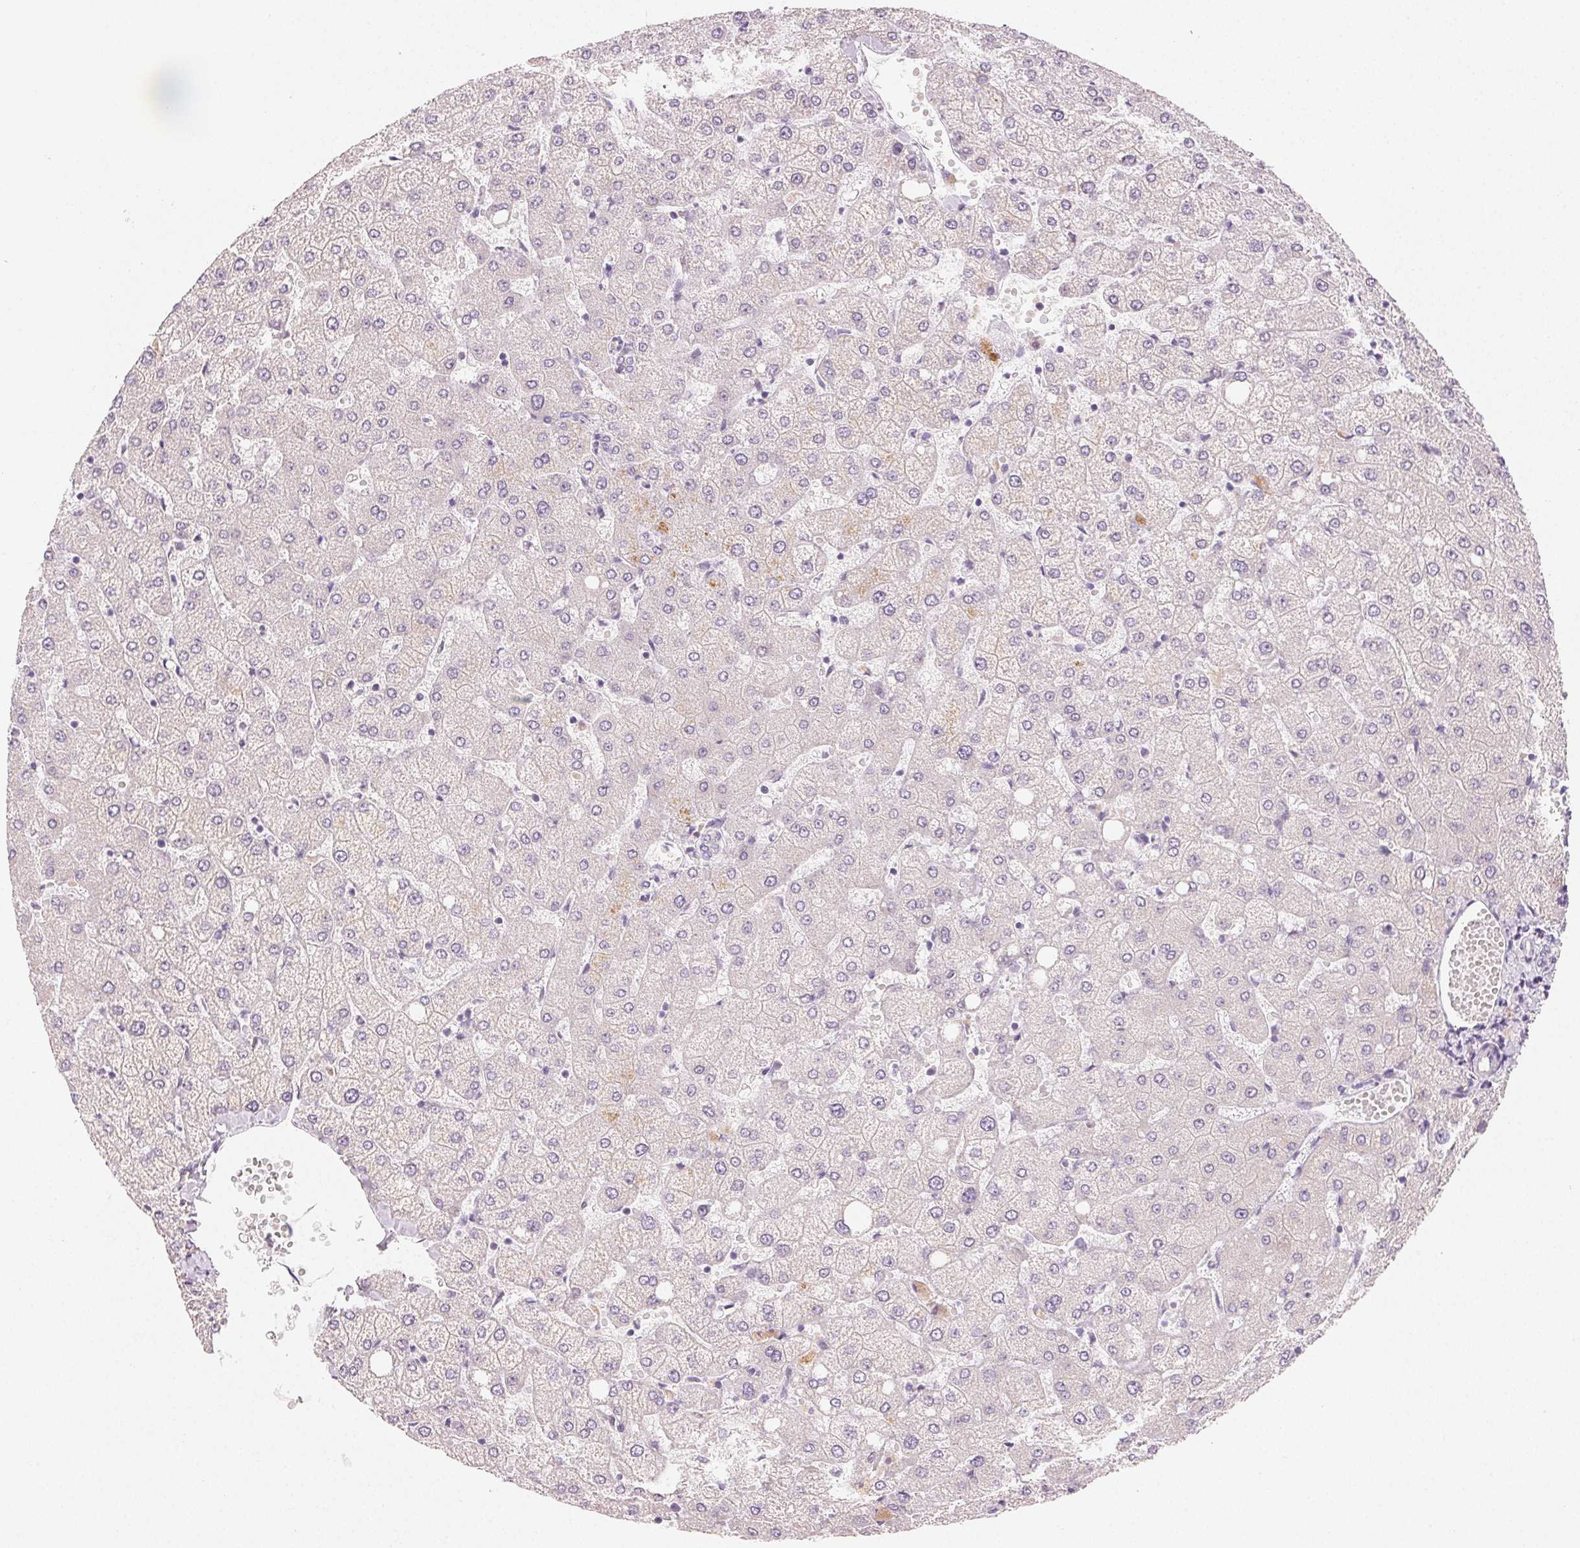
{"staining": {"intensity": "negative", "quantity": "none", "location": "none"}, "tissue": "liver", "cell_type": "Cholangiocytes", "image_type": "normal", "snomed": [{"axis": "morphology", "description": "Normal tissue, NOS"}, {"axis": "topography", "description": "Liver"}], "caption": "An image of liver stained for a protein reveals no brown staining in cholangiocytes. The staining is performed using DAB brown chromogen with nuclei counter-stained in using hematoxylin.", "gene": "MYBL1", "patient": {"sex": "female", "age": 54}}